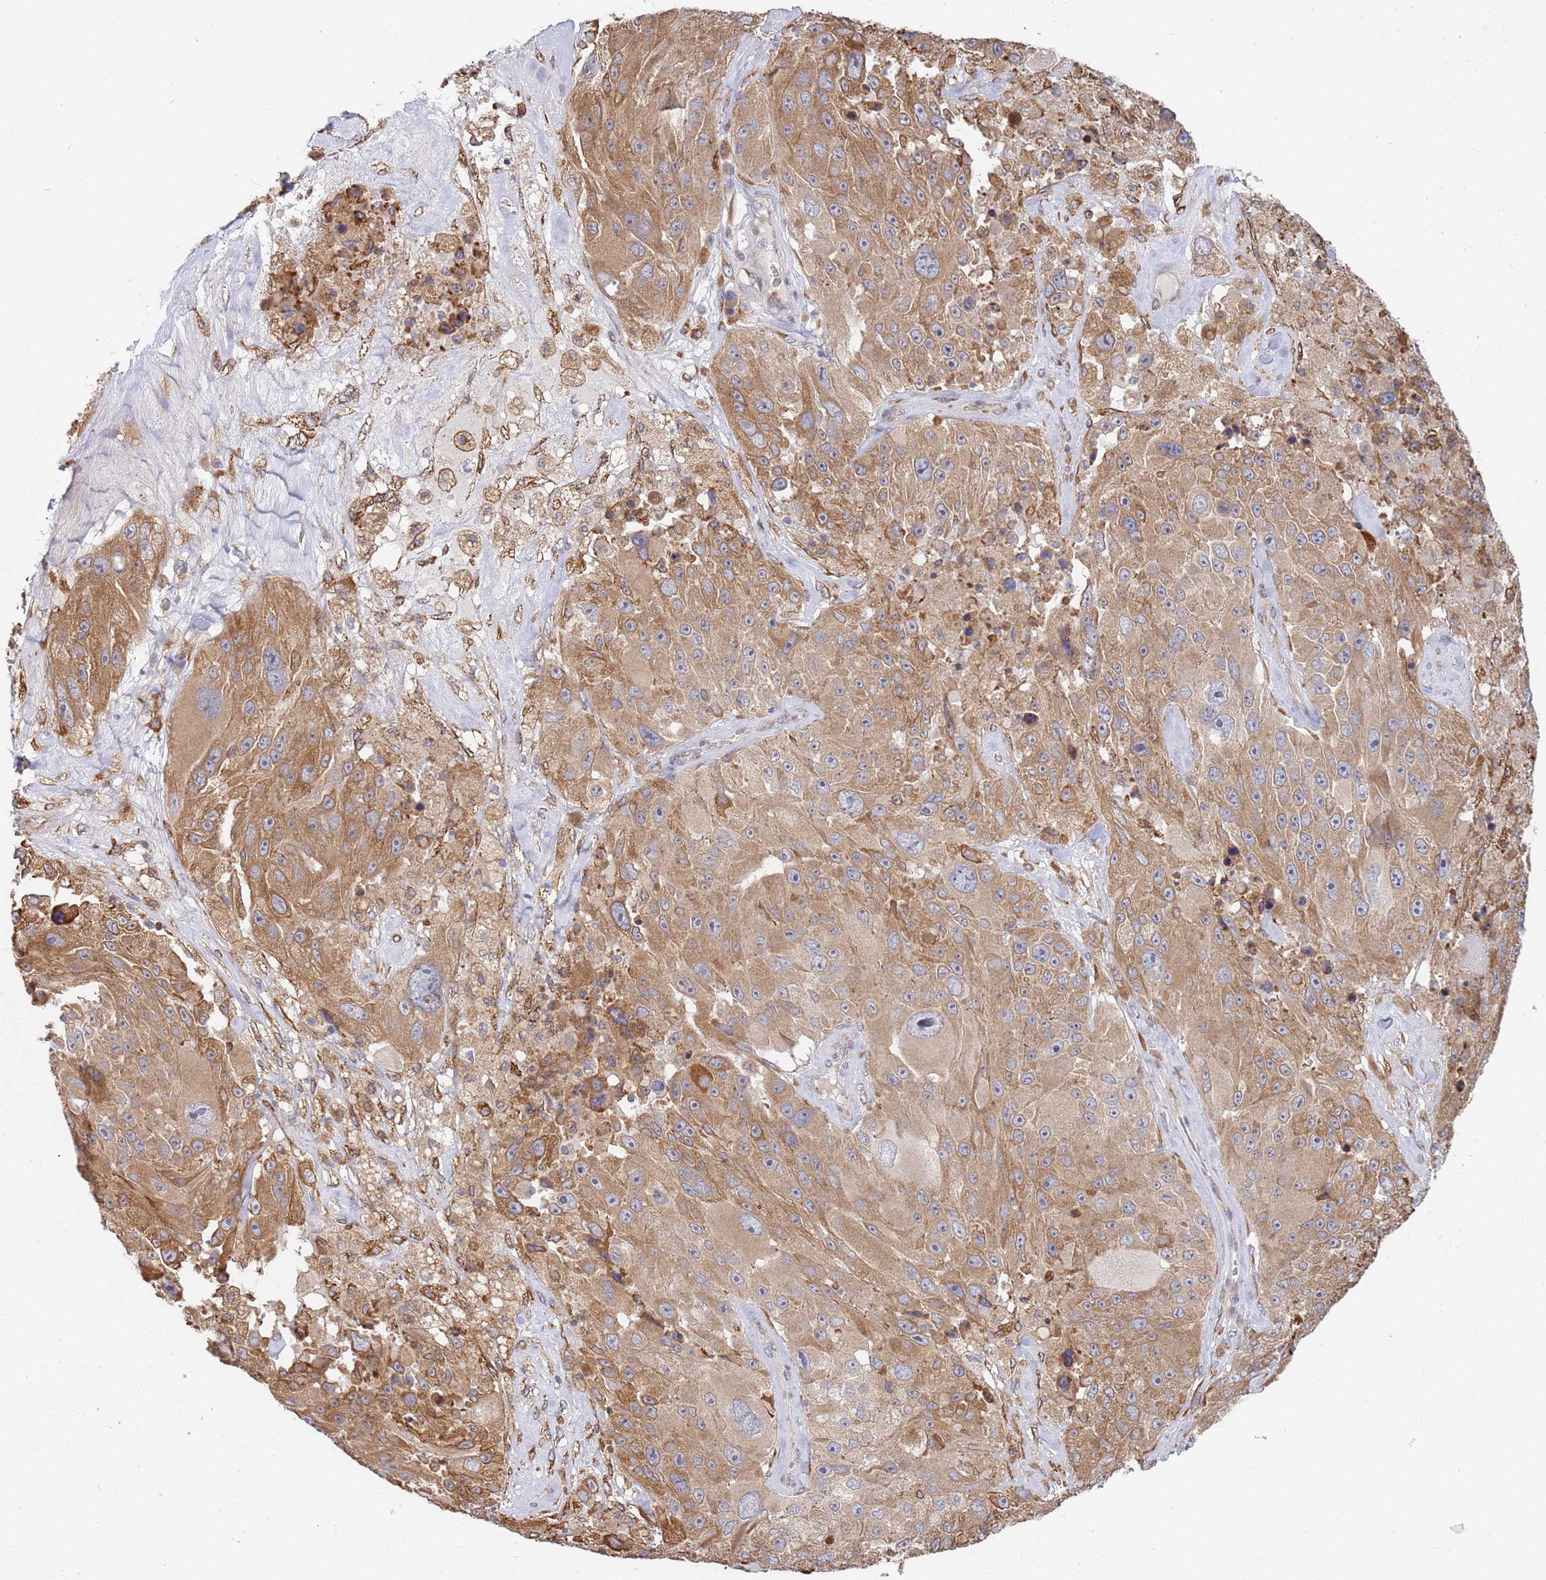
{"staining": {"intensity": "moderate", "quantity": ">75%", "location": "cytoplasmic/membranous"}, "tissue": "melanoma", "cell_type": "Tumor cells", "image_type": "cancer", "snomed": [{"axis": "morphology", "description": "Malignant melanoma, Metastatic site"}, {"axis": "topography", "description": "Lymph node"}], "caption": "Human malignant melanoma (metastatic site) stained for a protein (brown) displays moderate cytoplasmic/membranous positive staining in approximately >75% of tumor cells.", "gene": "VRK2", "patient": {"sex": "male", "age": 62}}